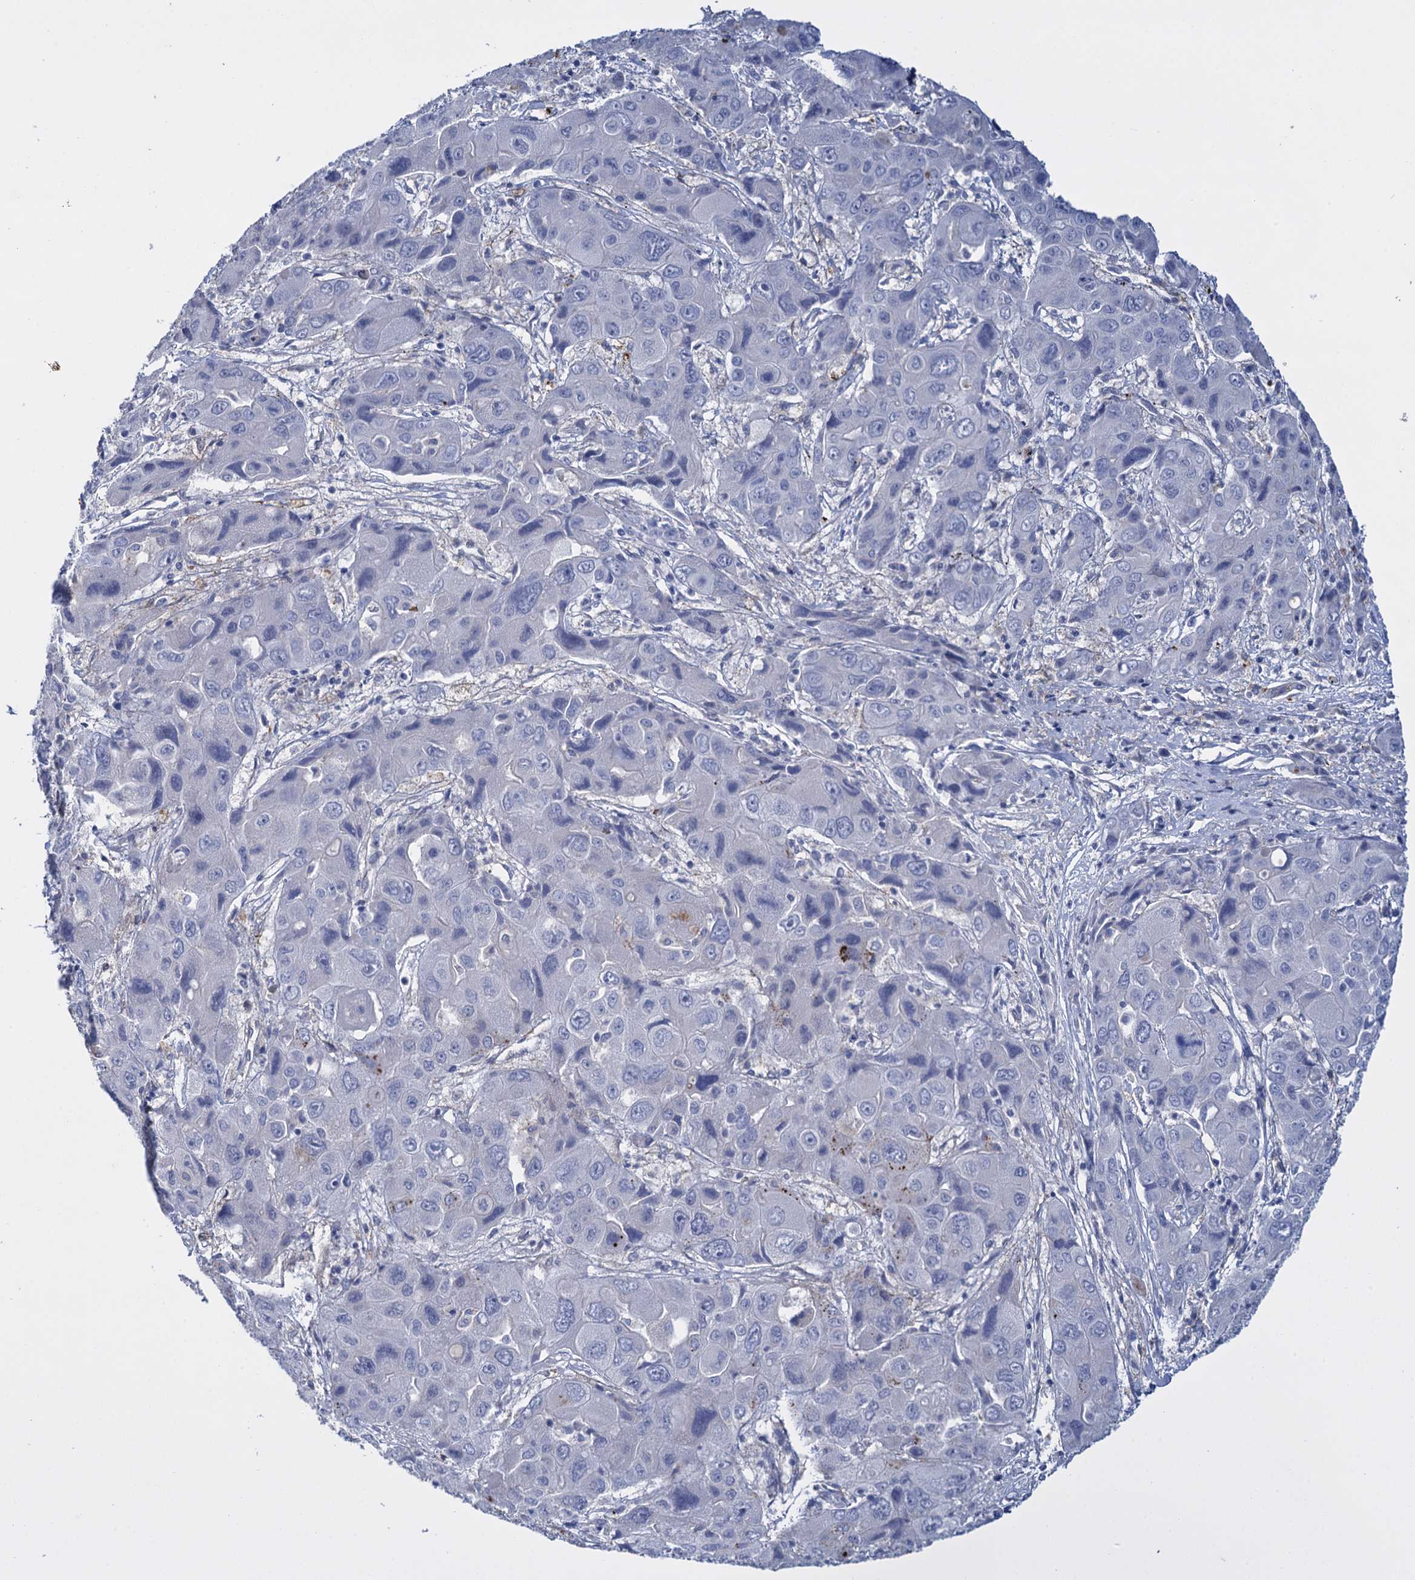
{"staining": {"intensity": "negative", "quantity": "none", "location": "none"}, "tissue": "liver cancer", "cell_type": "Tumor cells", "image_type": "cancer", "snomed": [{"axis": "morphology", "description": "Cholangiocarcinoma"}, {"axis": "topography", "description": "Liver"}], "caption": "Immunohistochemical staining of liver cholangiocarcinoma reveals no significant staining in tumor cells.", "gene": "SNCG", "patient": {"sex": "male", "age": 67}}